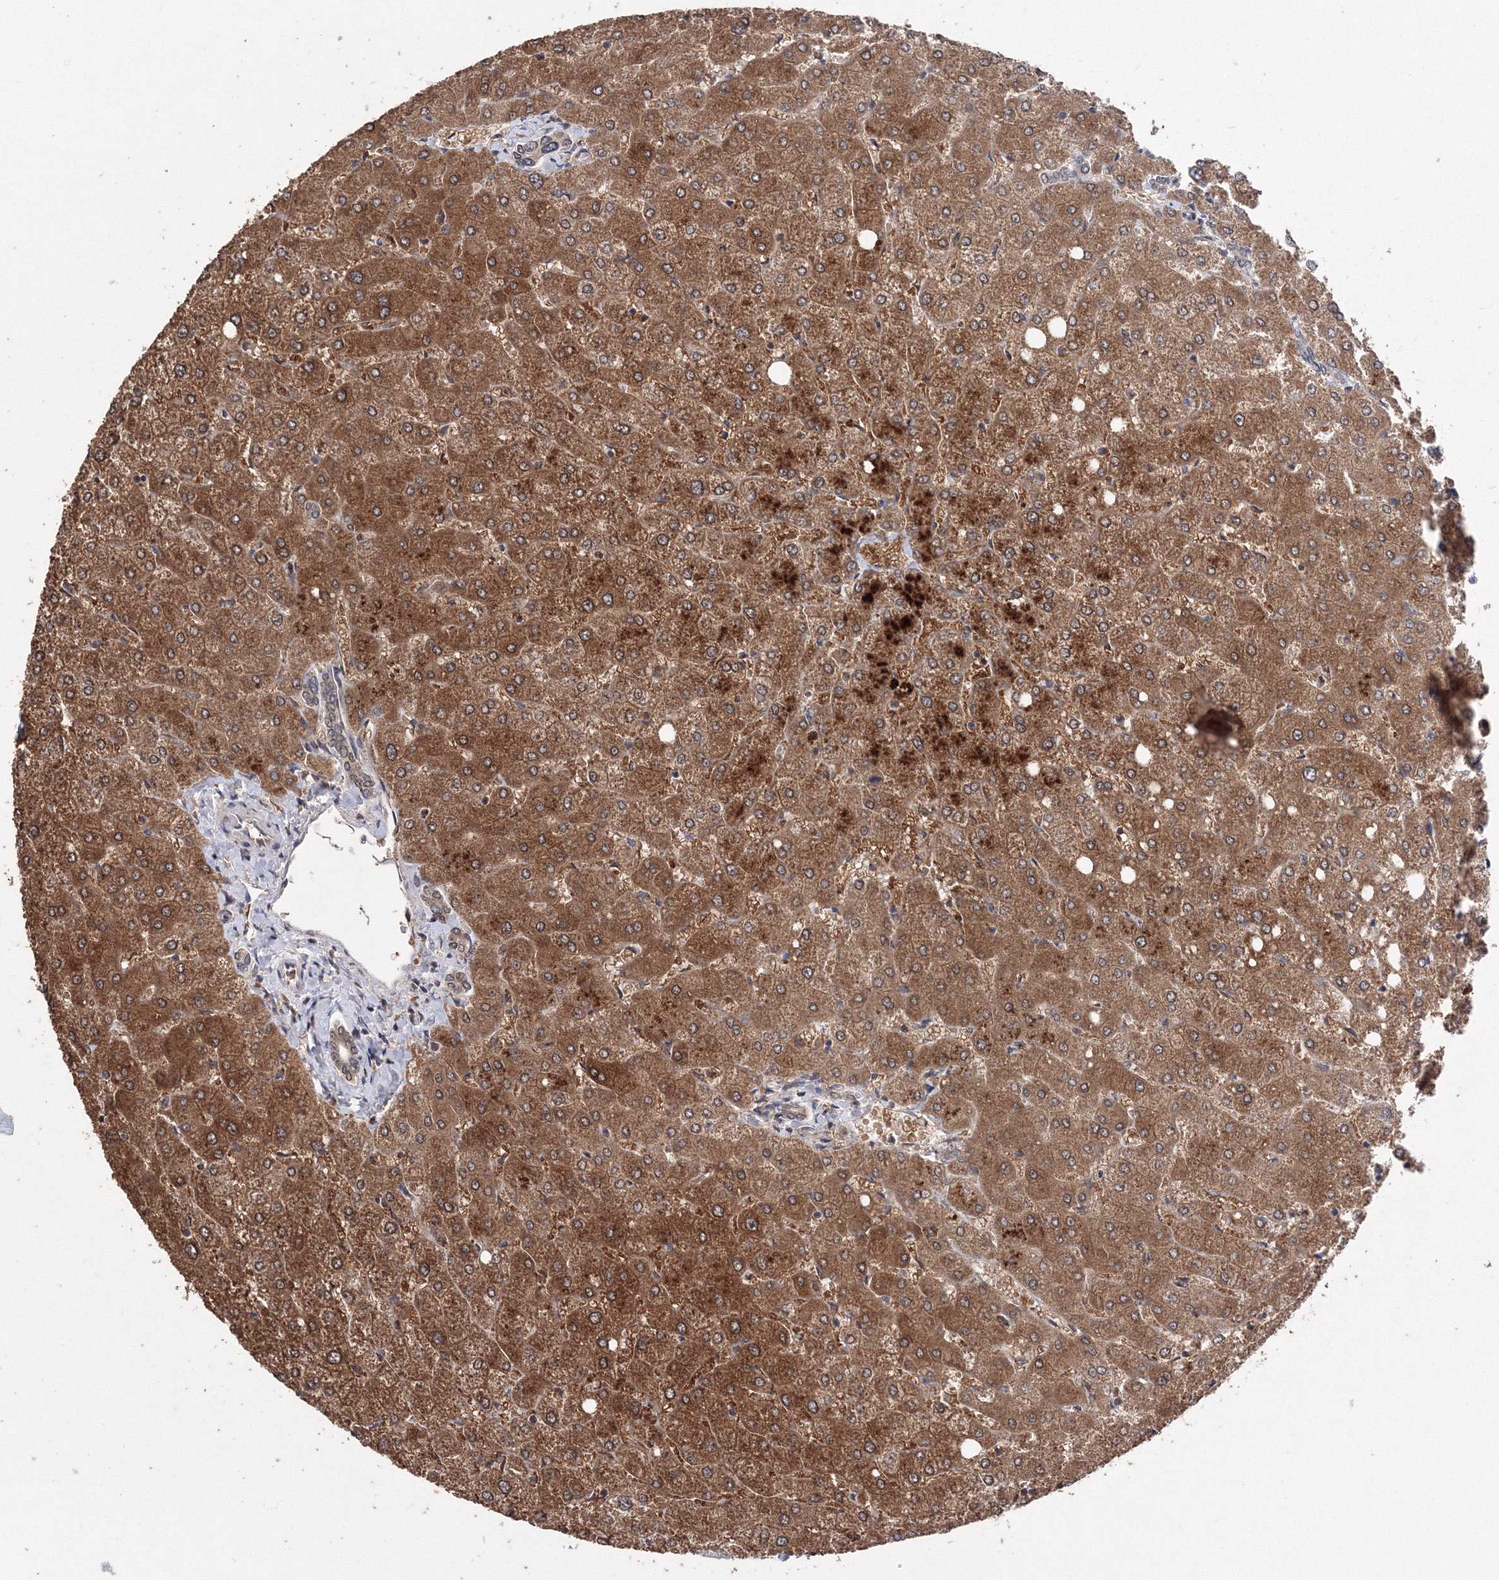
{"staining": {"intensity": "weak", "quantity": ">75%", "location": "cytoplasmic/membranous,nuclear"}, "tissue": "liver", "cell_type": "Cholangiocytes", "image_type": "normal", "snomed": [{"axis": "morphology", "description": "Normal tissue, NOS"}, {"axis": "topography", "description": "Liver"}], "caption": "Brown immunohistochemical staining in benign liver exhibits weak cytoplasmic/membranous,nuclear positivity in approximately >75% of cholangiocytes.", "gene": "GPN1", "patient": {"sex": "female", "age": 54}}